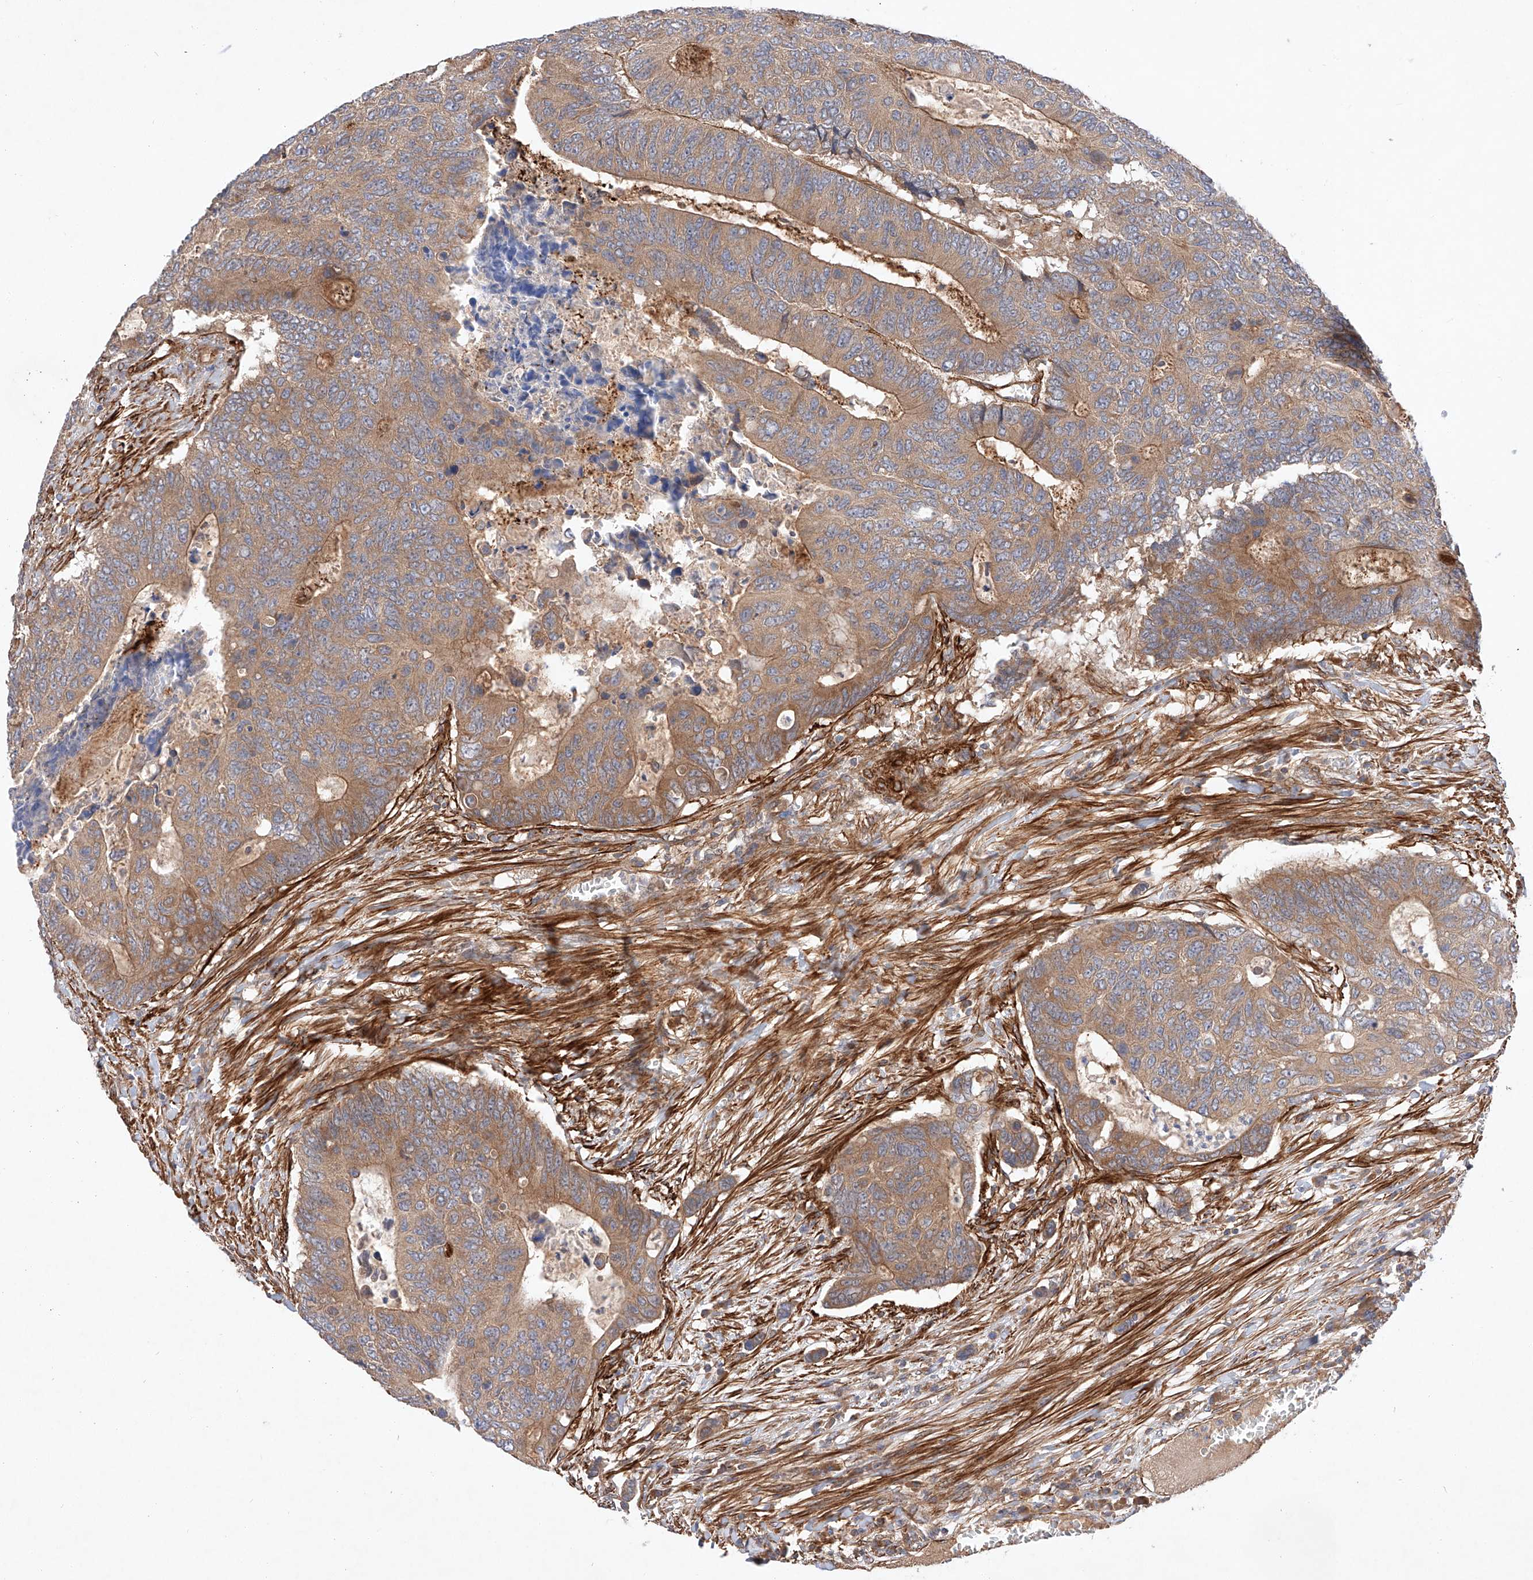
{"staining": {"intensity": "moderate", "quantity": ">75%", "location": "cytoplasmic/membranous"}, "tissue": "colorectal cancer", "cell_type": "Tumor cells", "image_type": "cancer", "snomed": [{"axis": "morphology", "description": "Adenocarcinoma, NOS"}, {"axis": "topography", "description": "Colon"}], "caption": "Tumor cells demonstrate moderate cytoplasmic/membranous expression in approximately >75% of cells in colorectal adenocarcinoma.", "gene": "RAB23", "patient": {"sex": "male", "age": 87}}